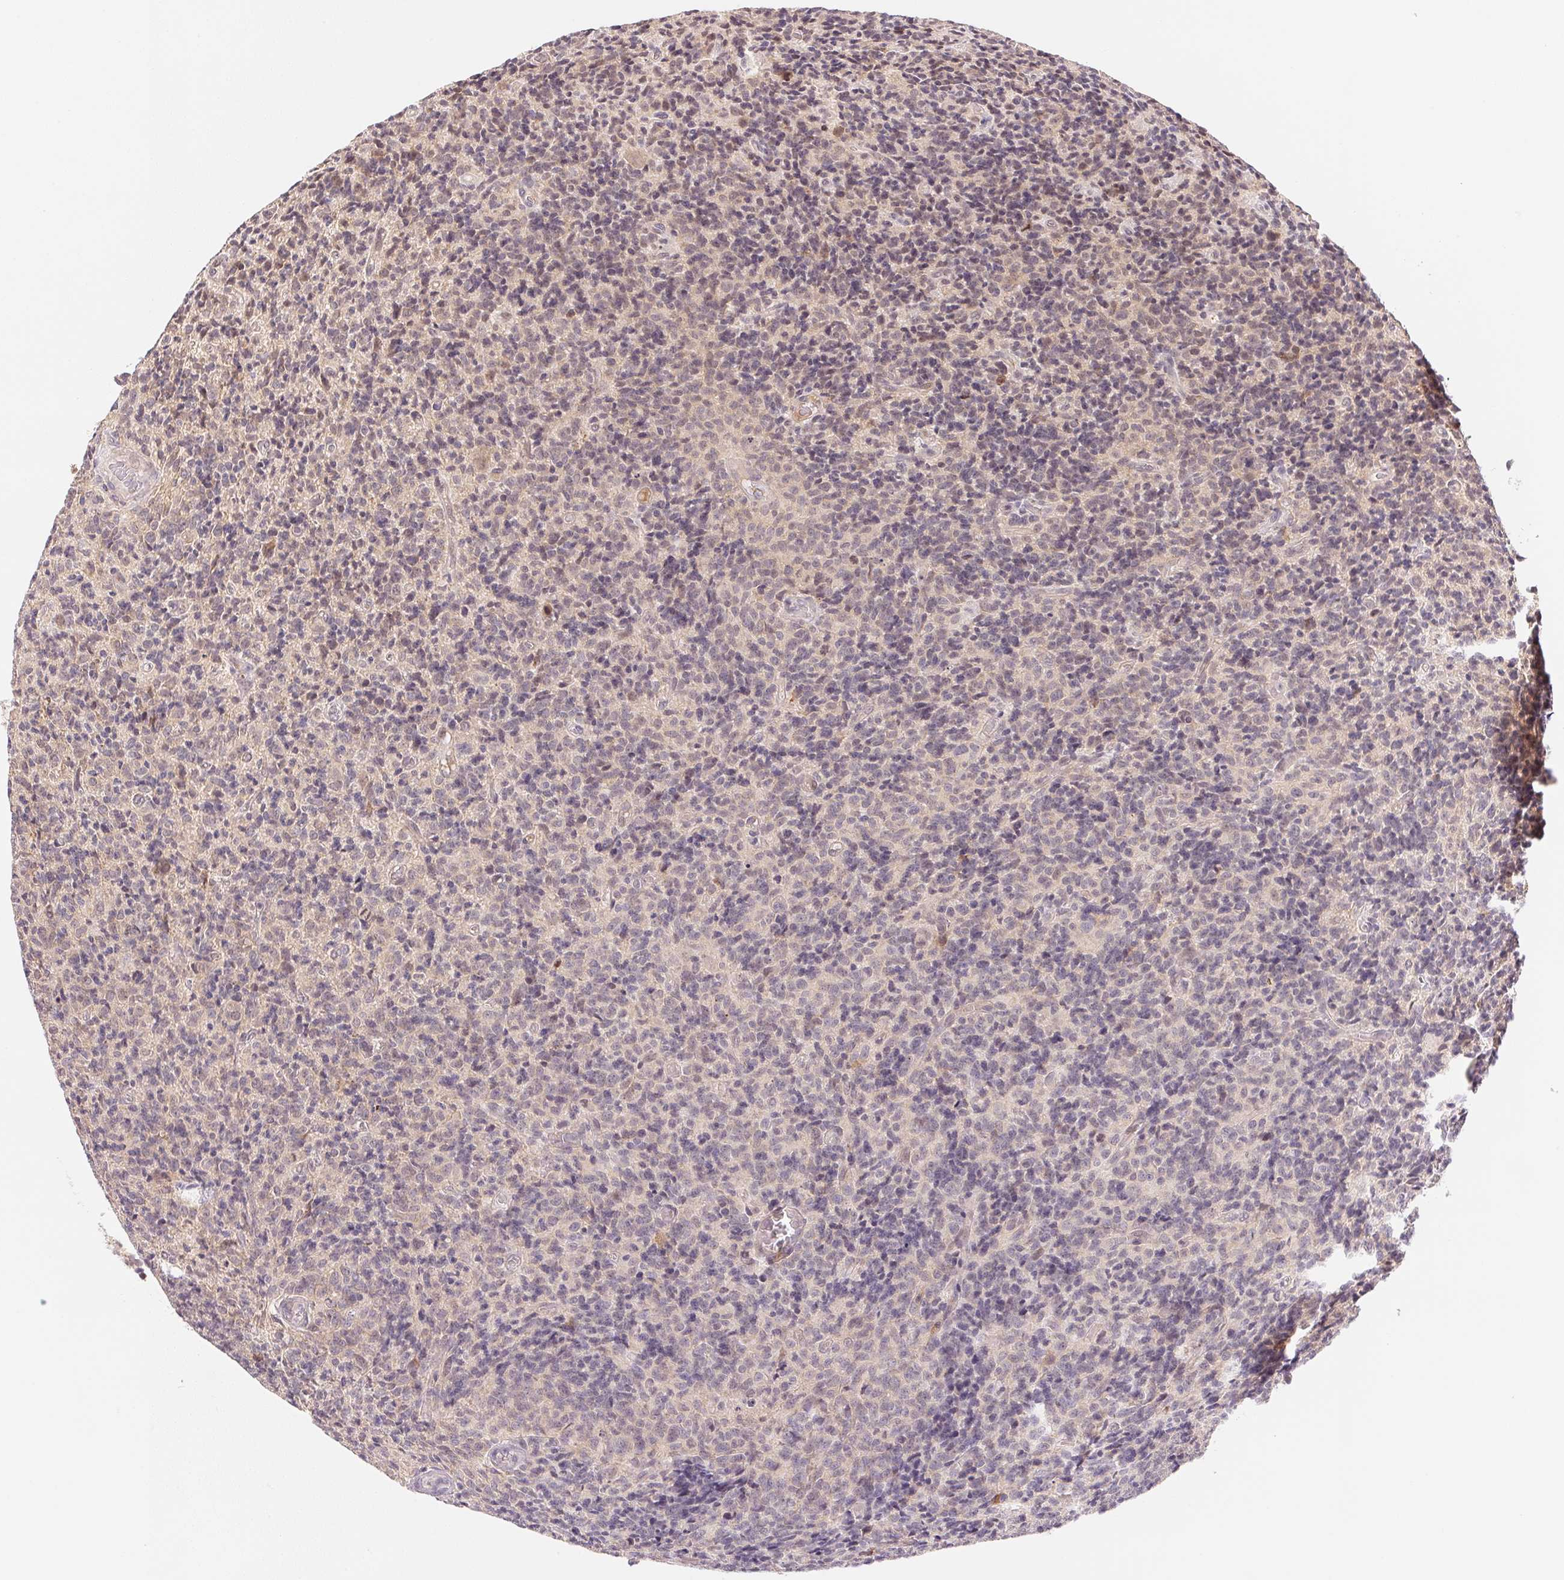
{"staining": {"intensity": "negative", "quantity": "none", "location": "none"}, "tissue": "glioma", "cell_type": "Tumor cells", "image_type": "cancer", "snomed": [{"axis": "morphology", "description": "Glioma, malignant, High grade"}, {"axis": "topography", "description": "Brain"}], "caption": "High-grade glioma (malignant) was stained to show a protein in brown. There is no significant staining in tumor cells. The staining is performed using DAB (3,3'-diaminobenzidine) brown chromogen with nuclei counter-stained in using hematoxylin.", "gene": "BNIP5", "patient": {"sex": "male", "age": 76}}